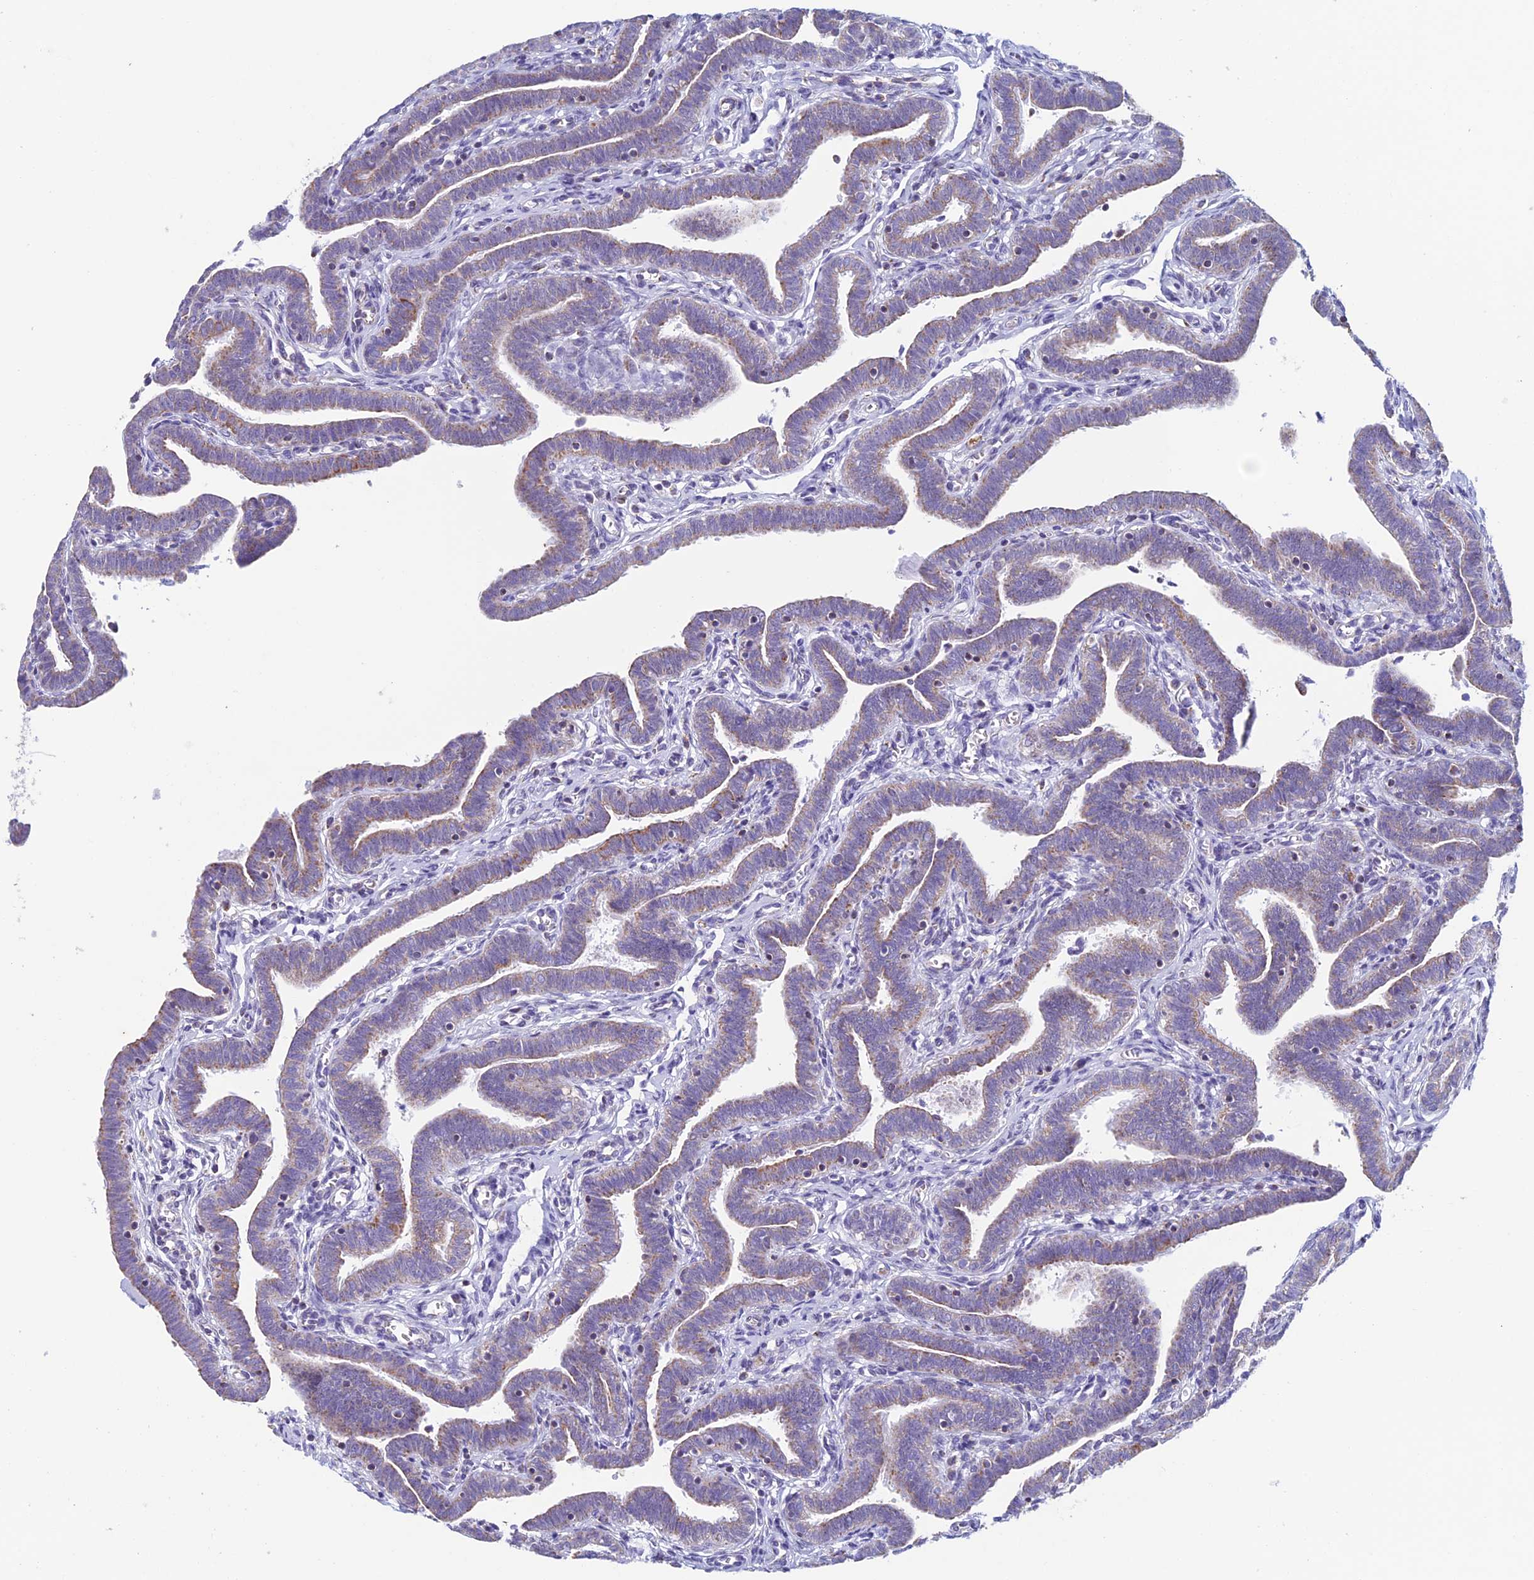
{"staining": {"intensity": "weak", "quantity": "25%-75%", "location": "cytoplasmic/membranous"}, "tissue": "fallopian tube", "cell_type": "Glandular cells", "image_type": "normal", "snomed": [{"axis": "morphology", "description": "Normal tissue, NOS"}, {"axis": "topography", "description": "Fallopian tube"}], "caption": "A photomicrograph of human fallopian tube stained for a protein displays weak cytoplasmic/membranous brown staining in glandular cells.", "gene": "ZNG1A", "patient": {"sex": "female", "age": 36}}